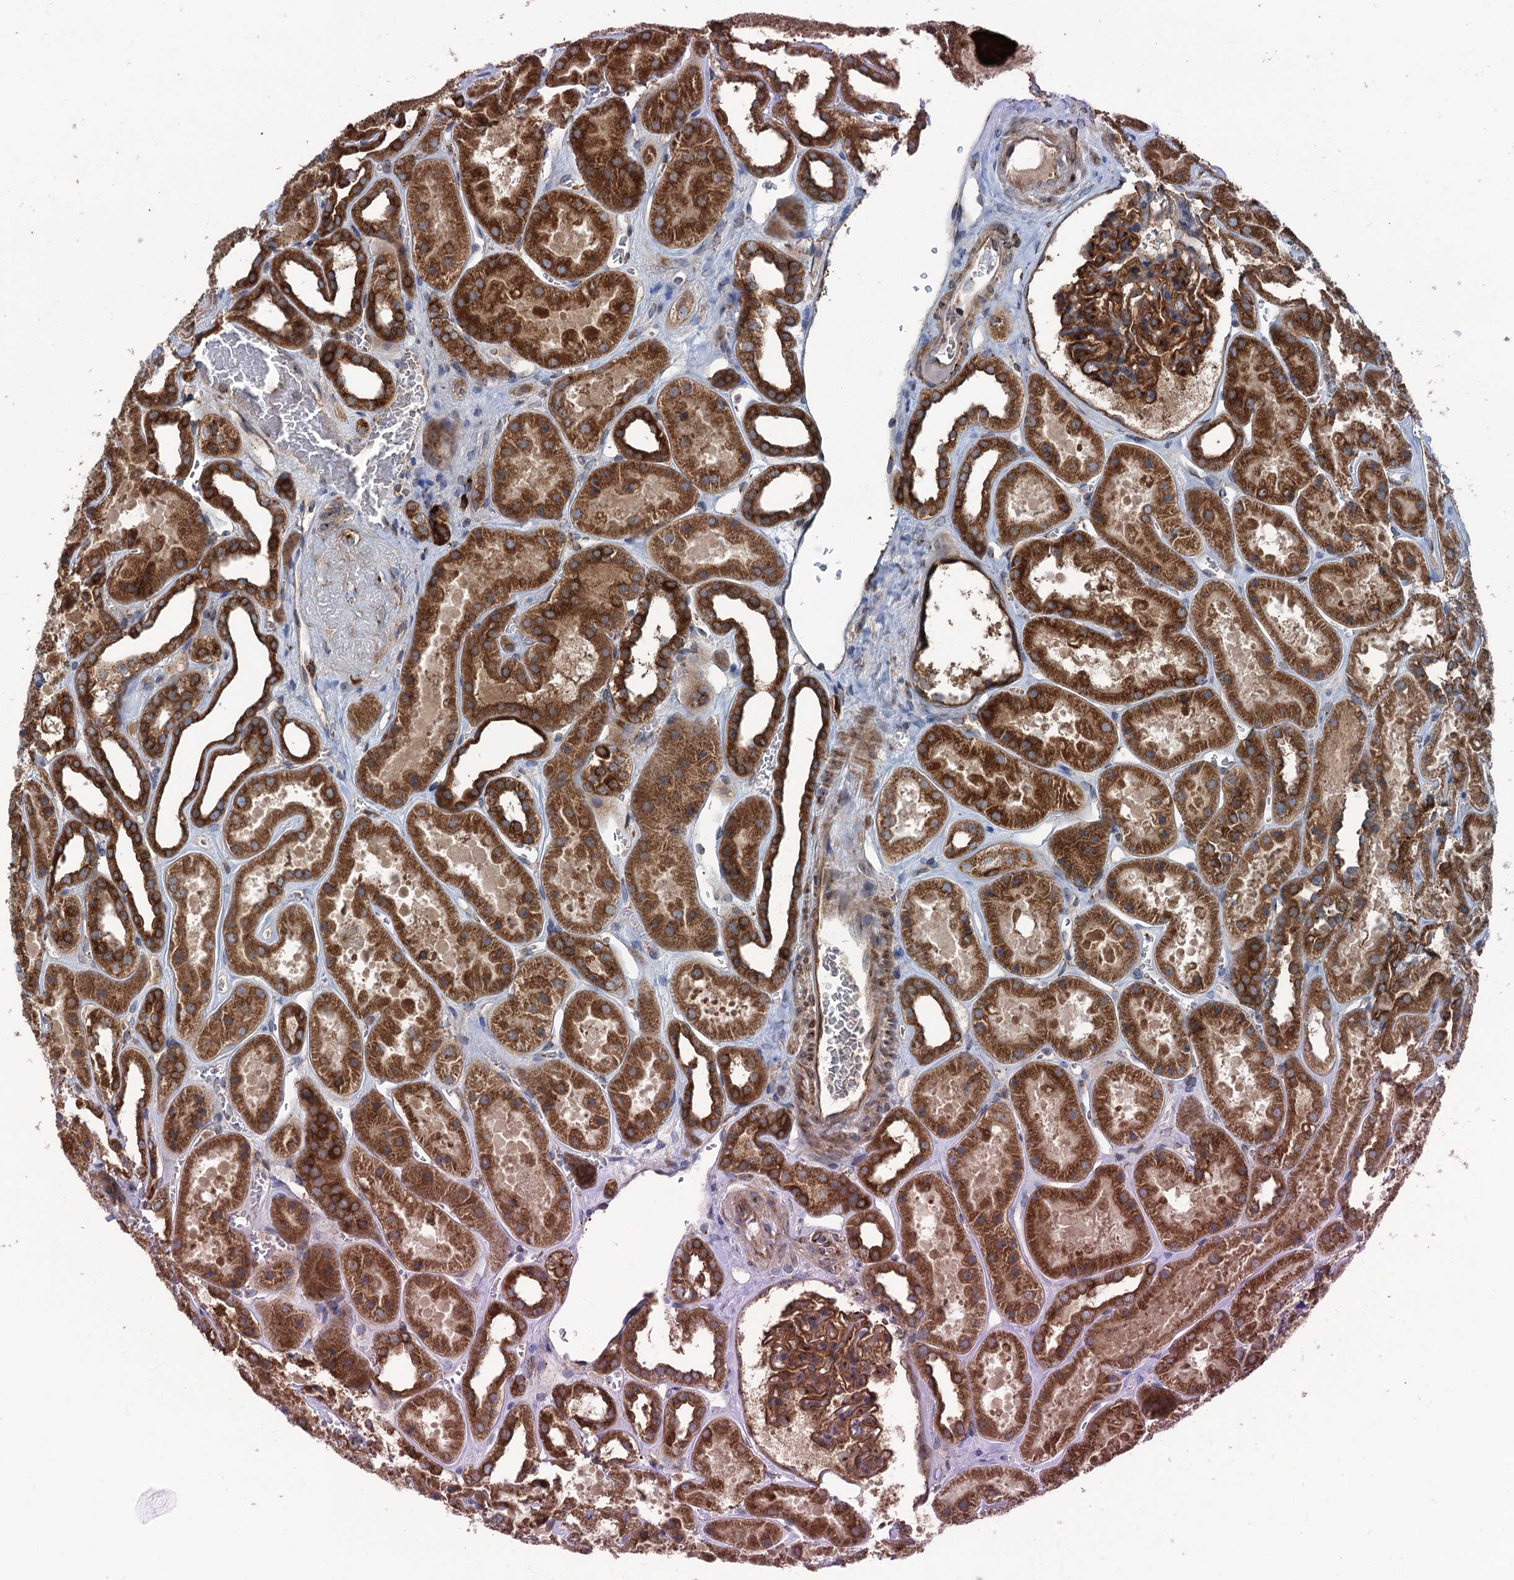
{"staining": {"intensity": "strong", "quantity": ">75%", "location": "cytoplasmic/membranous"}, "tissue": "kidney", "cell_type": "Cells in glomeruli", "image_type": "normal", "snomed": [{"axis": "morphology", "description": "Normal tissue, NOS"}, {"axis": "topography", "description": "Kidney"}], "caption": "Protein expression analysis of benign kidney demonstrates strong cytoplasmic/membranous expression in about >75% of cells in glomeruli. The staining was performed using DAB (3,3'-diaminobenzidine), with brown indicating positive protein expression. Nuclei are stained blue with hematoxylin.", "gene": "CALCOCO1", "patient": {"sex": "female", "age": 41}}